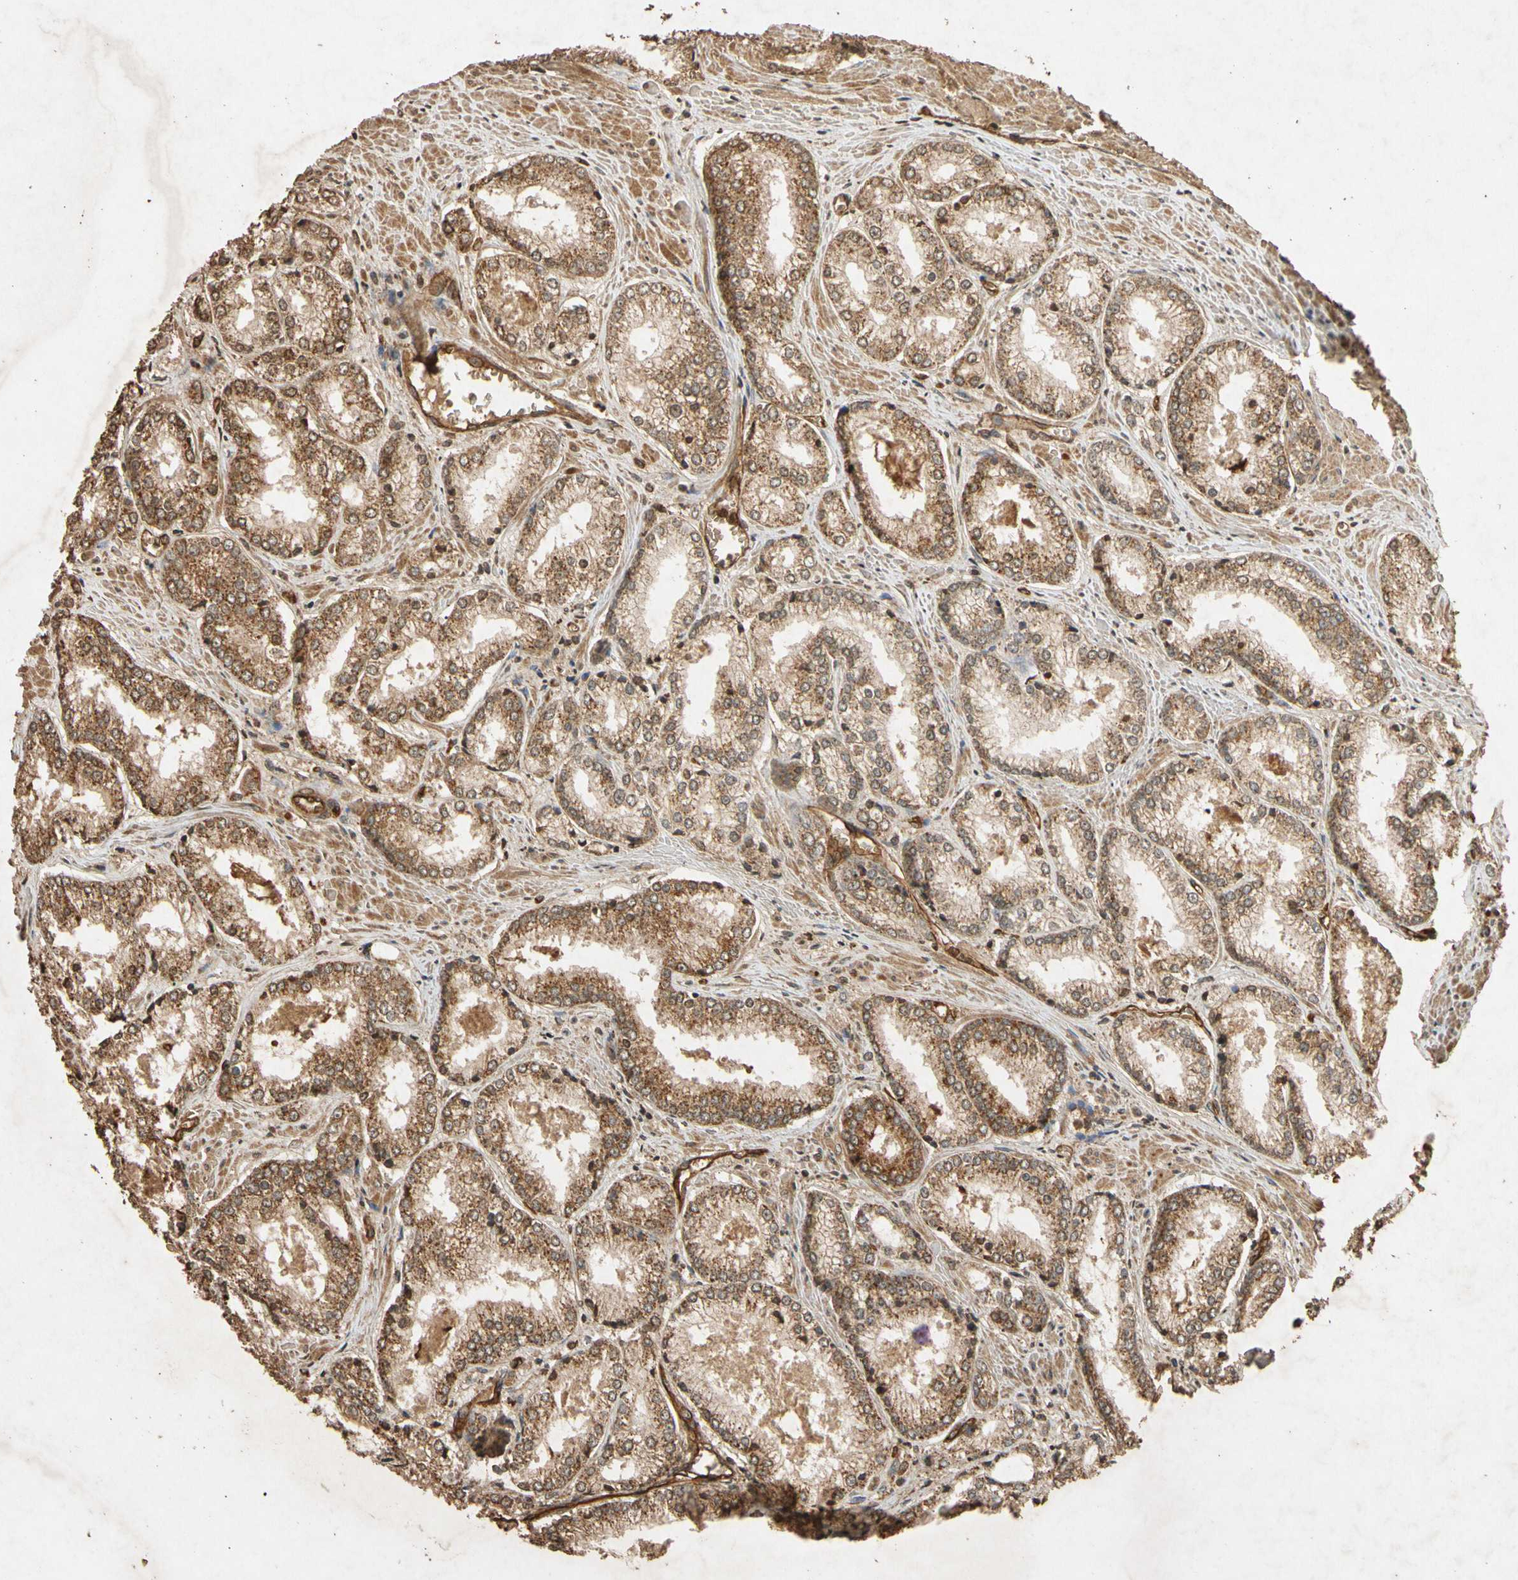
{"staining": {"intensity": "moderate", "quantity": ">75%", "location": "cytoplasmic/membranous"}, "tissue": "prostate cancer", "cell_type": "Tumor cells", "image_type": "cancer", "snomed": [{"axis": "morphology", "description": "Adenocarcinoma, Low grade"}, {"axis": "topography", "description": "Prostate"}], "caption": "Prostate cancer stained for a protein (brown) demonstrates moderate cytoplasmic/membranous positive staining in approximately >75% of tumor cells.", "gene": "TXN2", "patient": {"sex": "male", "age": 64}}